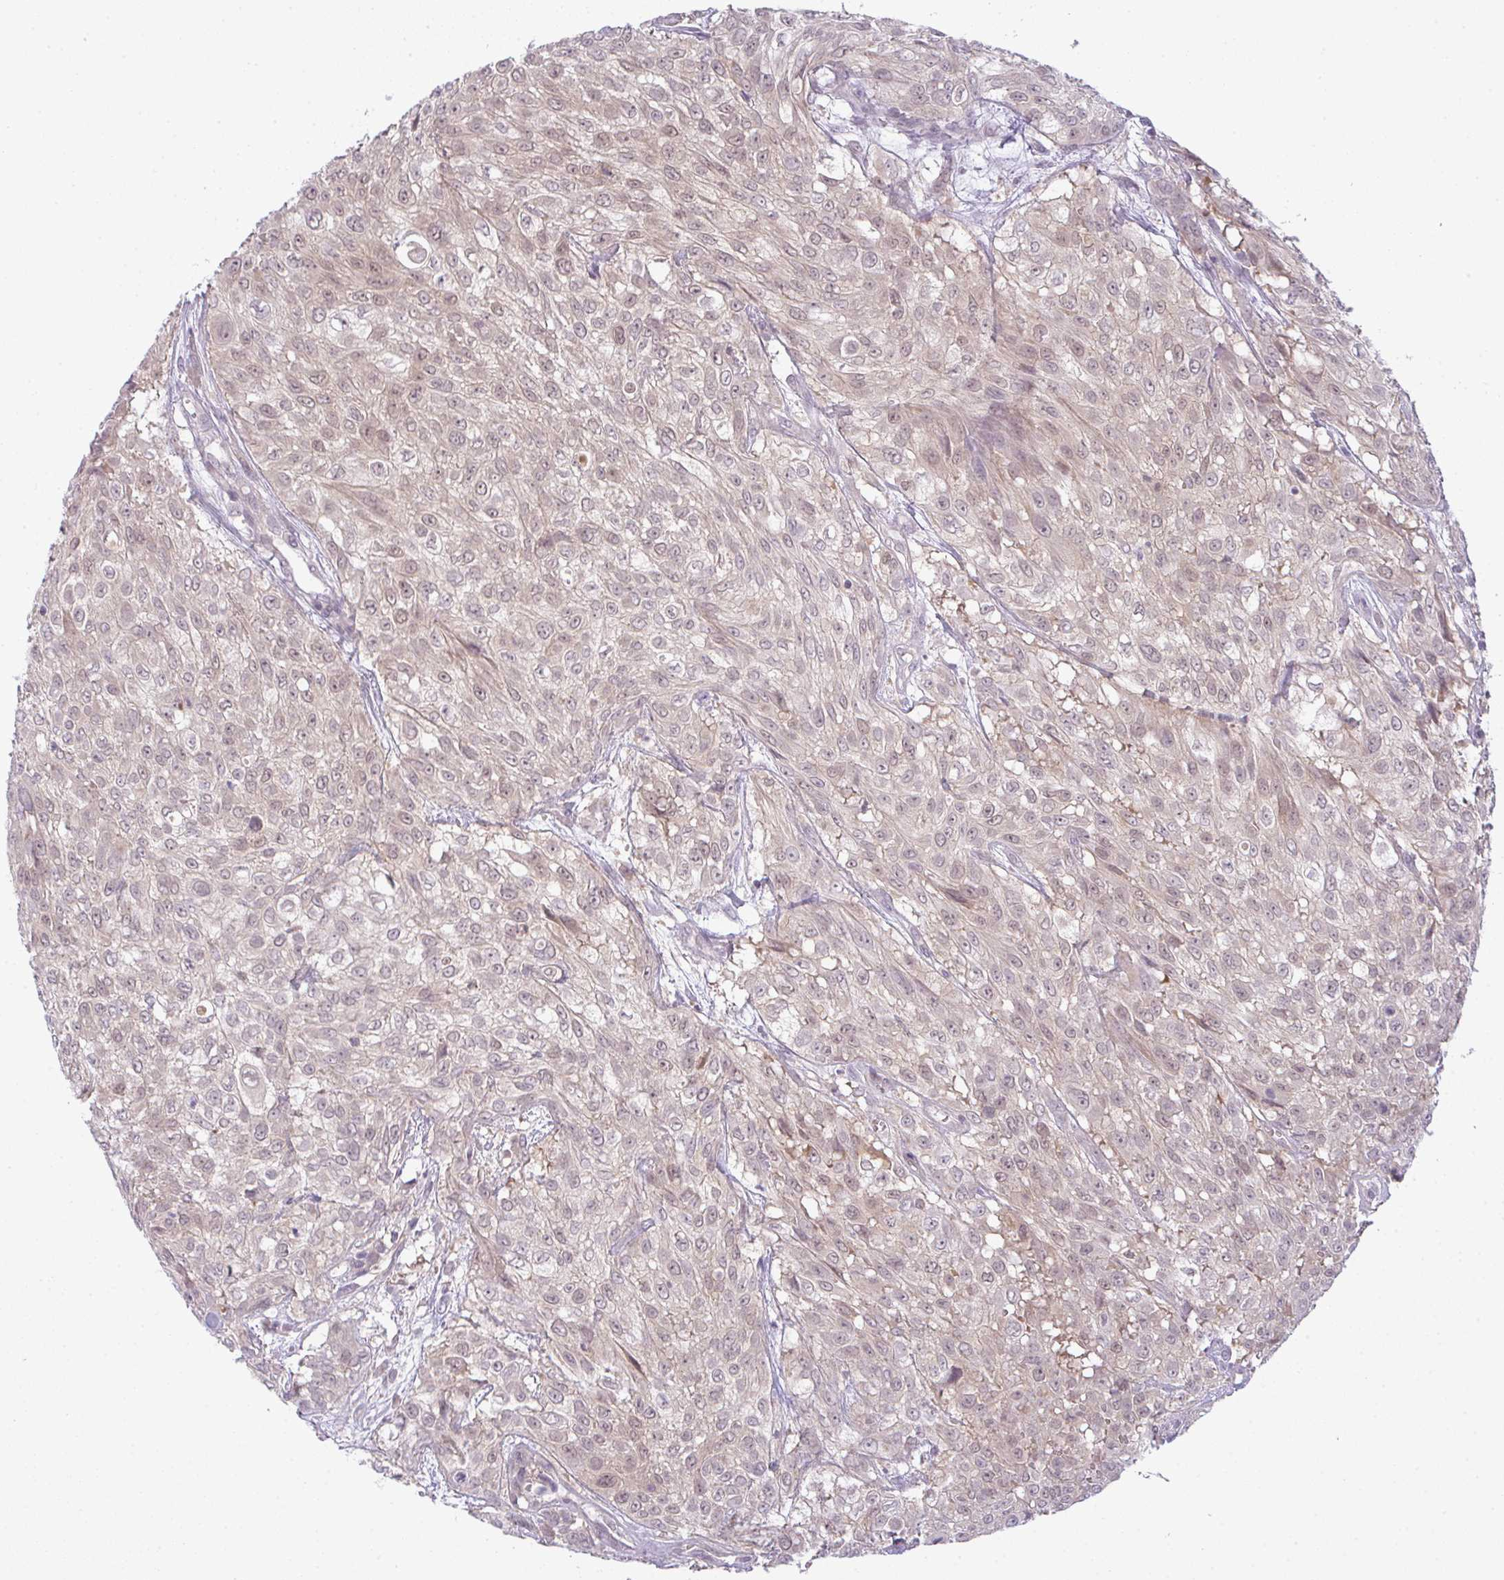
{"staining": {"intensity": "weak", "quantity": "<25%", "location": "nuclear"}, "tissue": "urothelial cancer", "cell_type": "Tumor cells", "image_type": "cancer", "snomed": [{"axis": "morphology", "description": "Urothelial carcinoma, High grade"}, {"axis": "topography", "description": "Urinary bladder"}], "caption": "Human high-grade urothelial carcinoma stained for a protein using immunohistochemistry (IHC) demonstrates no positivity in tumor cells.", "gene": "CSE1L", "patient": {"sex": "male", "age": 57}}